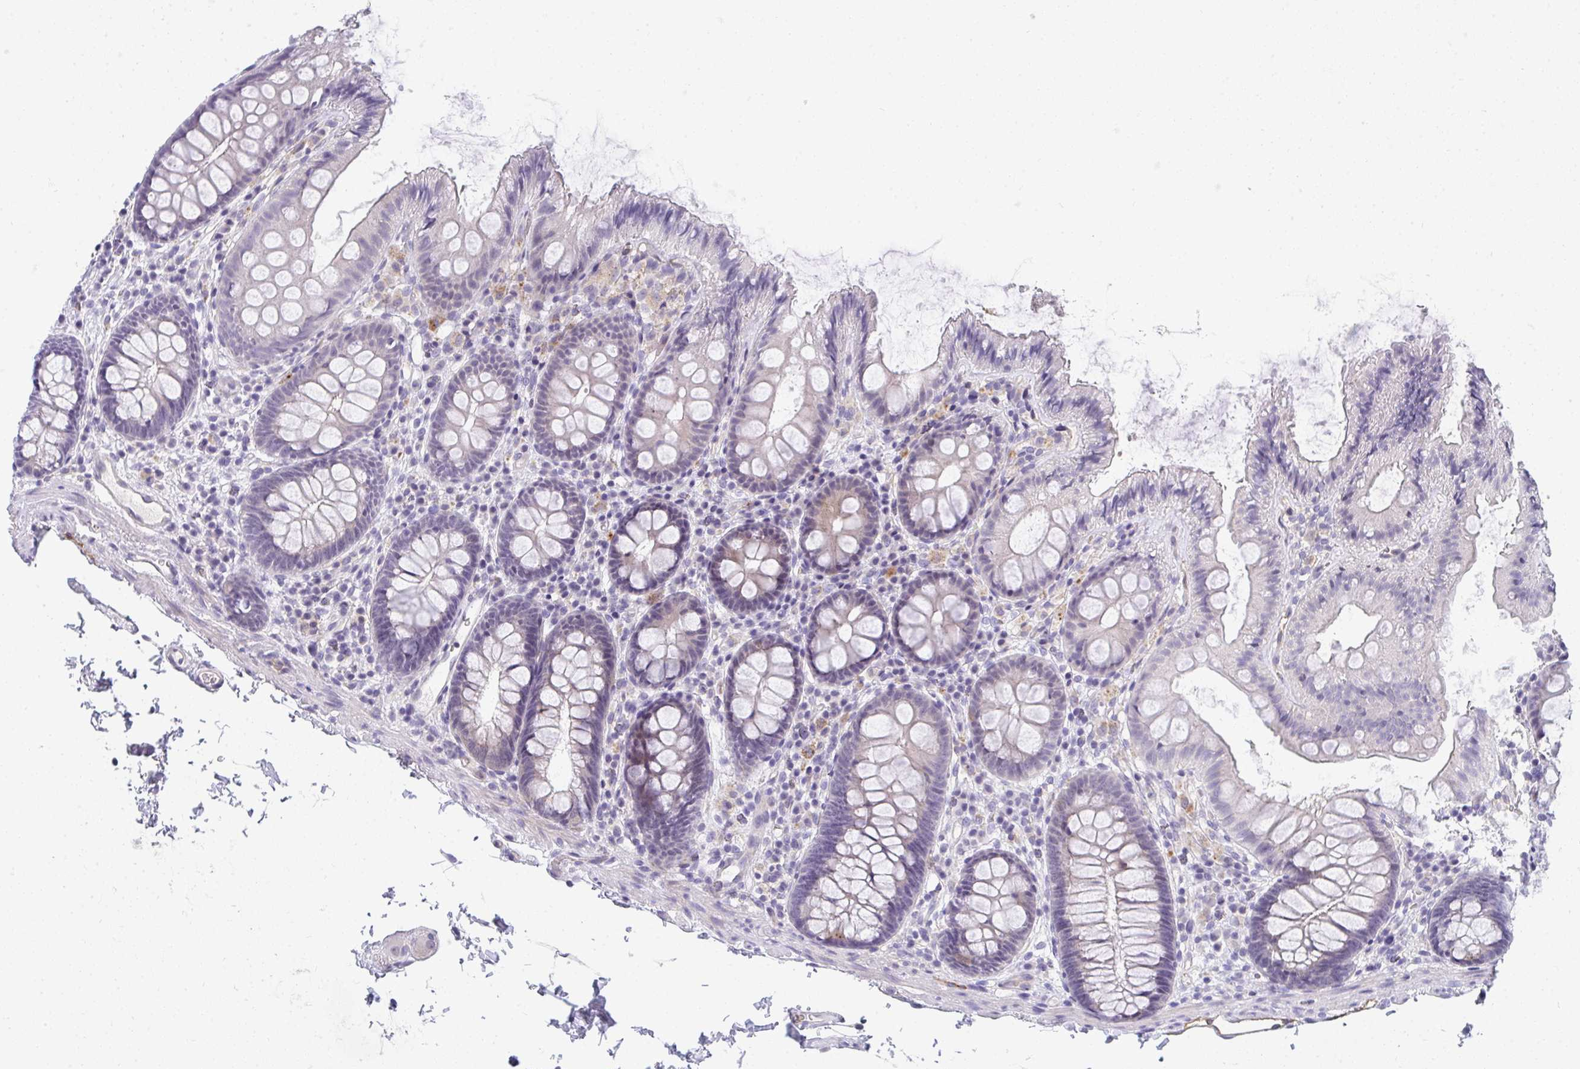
{"staining": {"intensity": "negative", "quantity": "none", "location": "none"}, "tissue": "colon", "cell_type": "Endothelial cells", "image_type": "normal", "snomed": [{"axis": "morphology", "description": "Normal tissue, NOS"}, {"axis": "topography", "description": "Colon"}], "caption": "IHC histopathology image of unremarkable colon: human colon stained with DAB (3,3'-diaminobenzidine) demonstrates no significant protein positivity in endothelial cells. (IHC, brightfield microscopy, high magnification).", "gene": "TMEM82", "patient": {"sex": "male", "age": 84}}